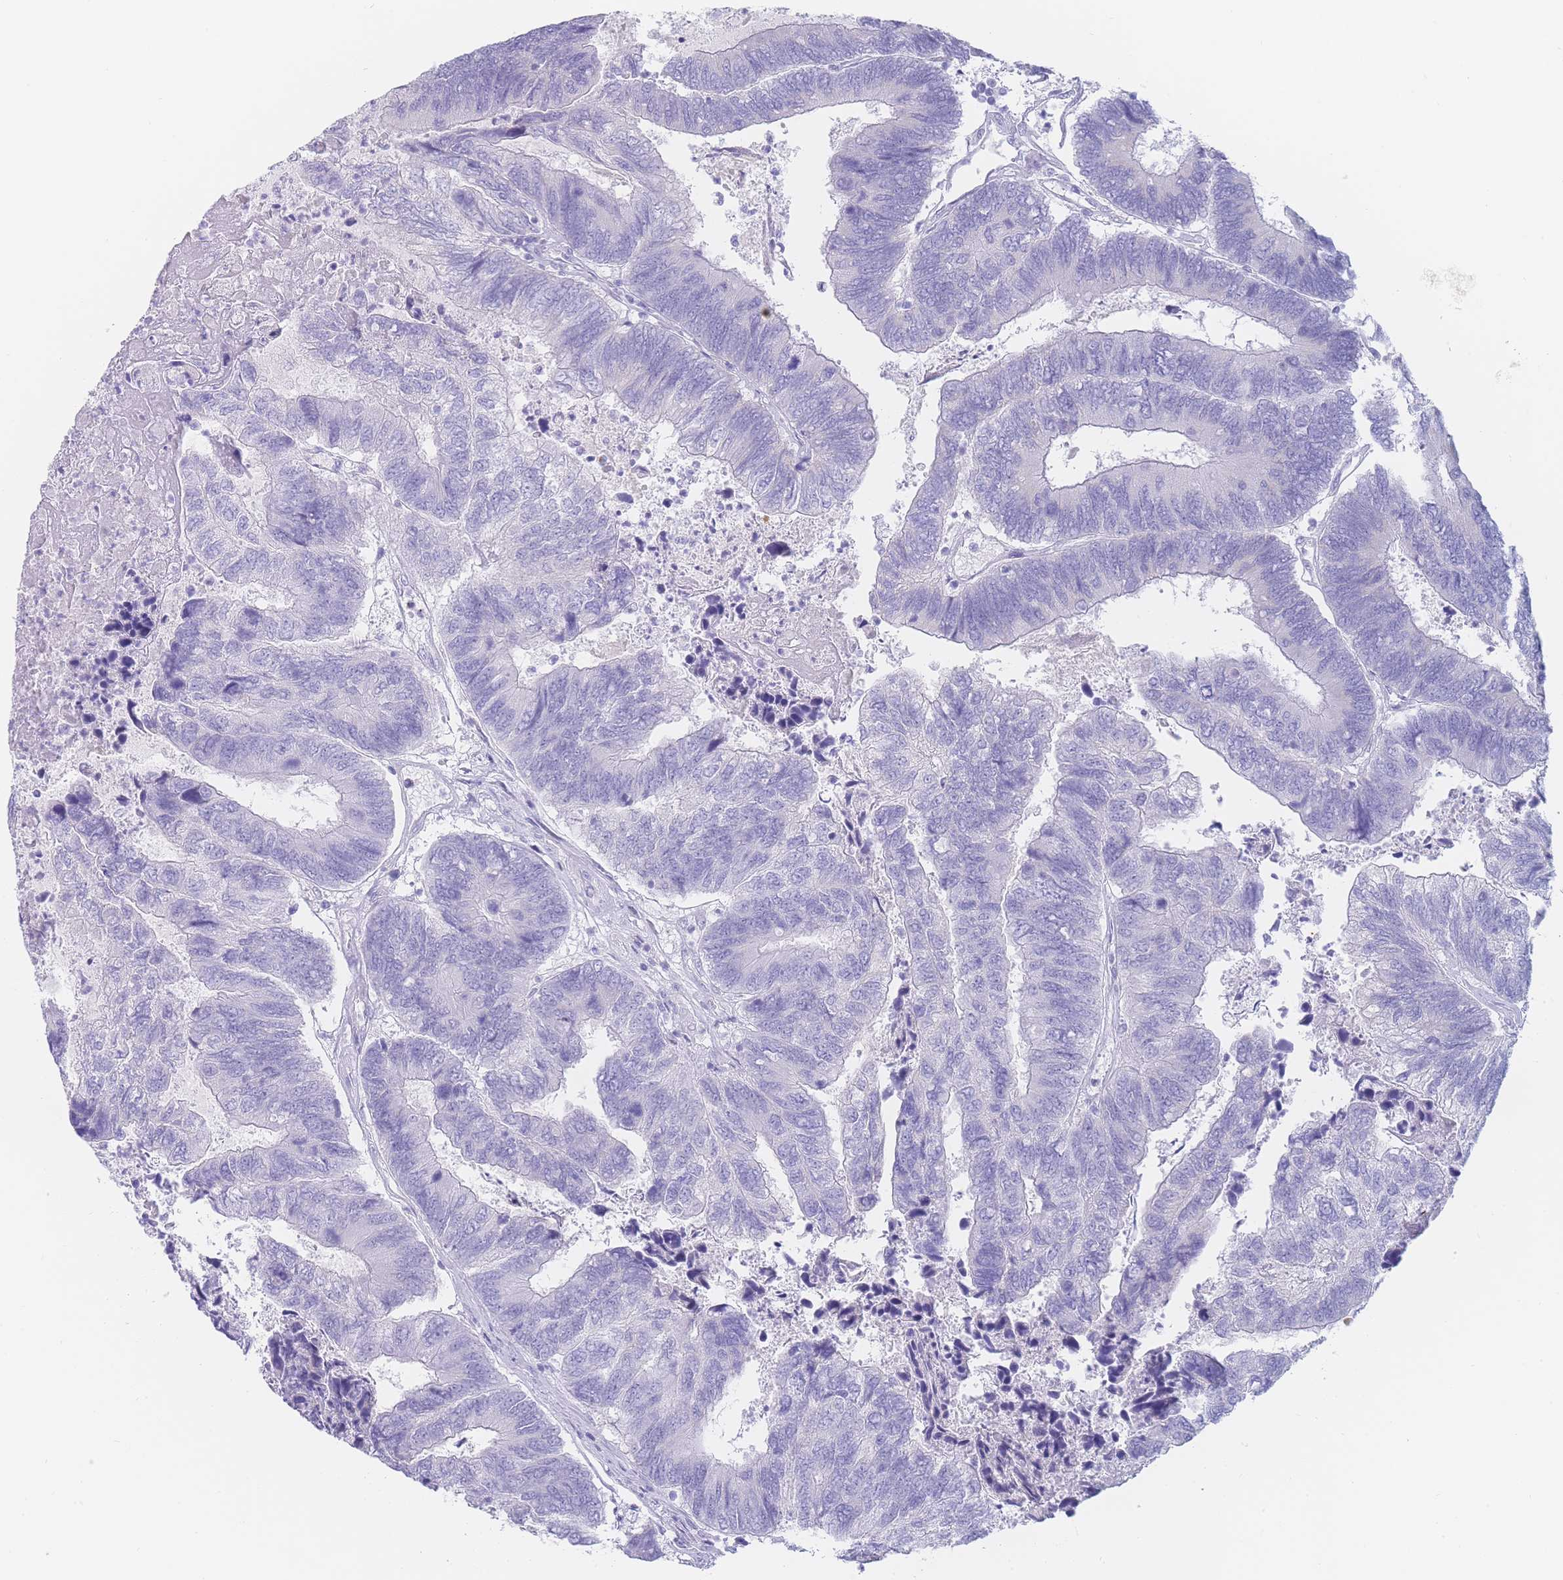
{"staining": {"intensity": "negative", "quantity": "none", "location": "none"}, "tissue": "colorectal cancer", "cell_type": "Tumor cells", "image_type": "cancer", "snomed": [{"axis": "morphology", "description": "Adenocarcinoma, NOS"}, {"axis": "topography", "description": "Colon"}], "caption": "A micrograph of human colorectal adenocarcinoma is negative for staining in tumor cells.", "gene": "PSMB5", "patient": {"sex": "female", "age": 67}}